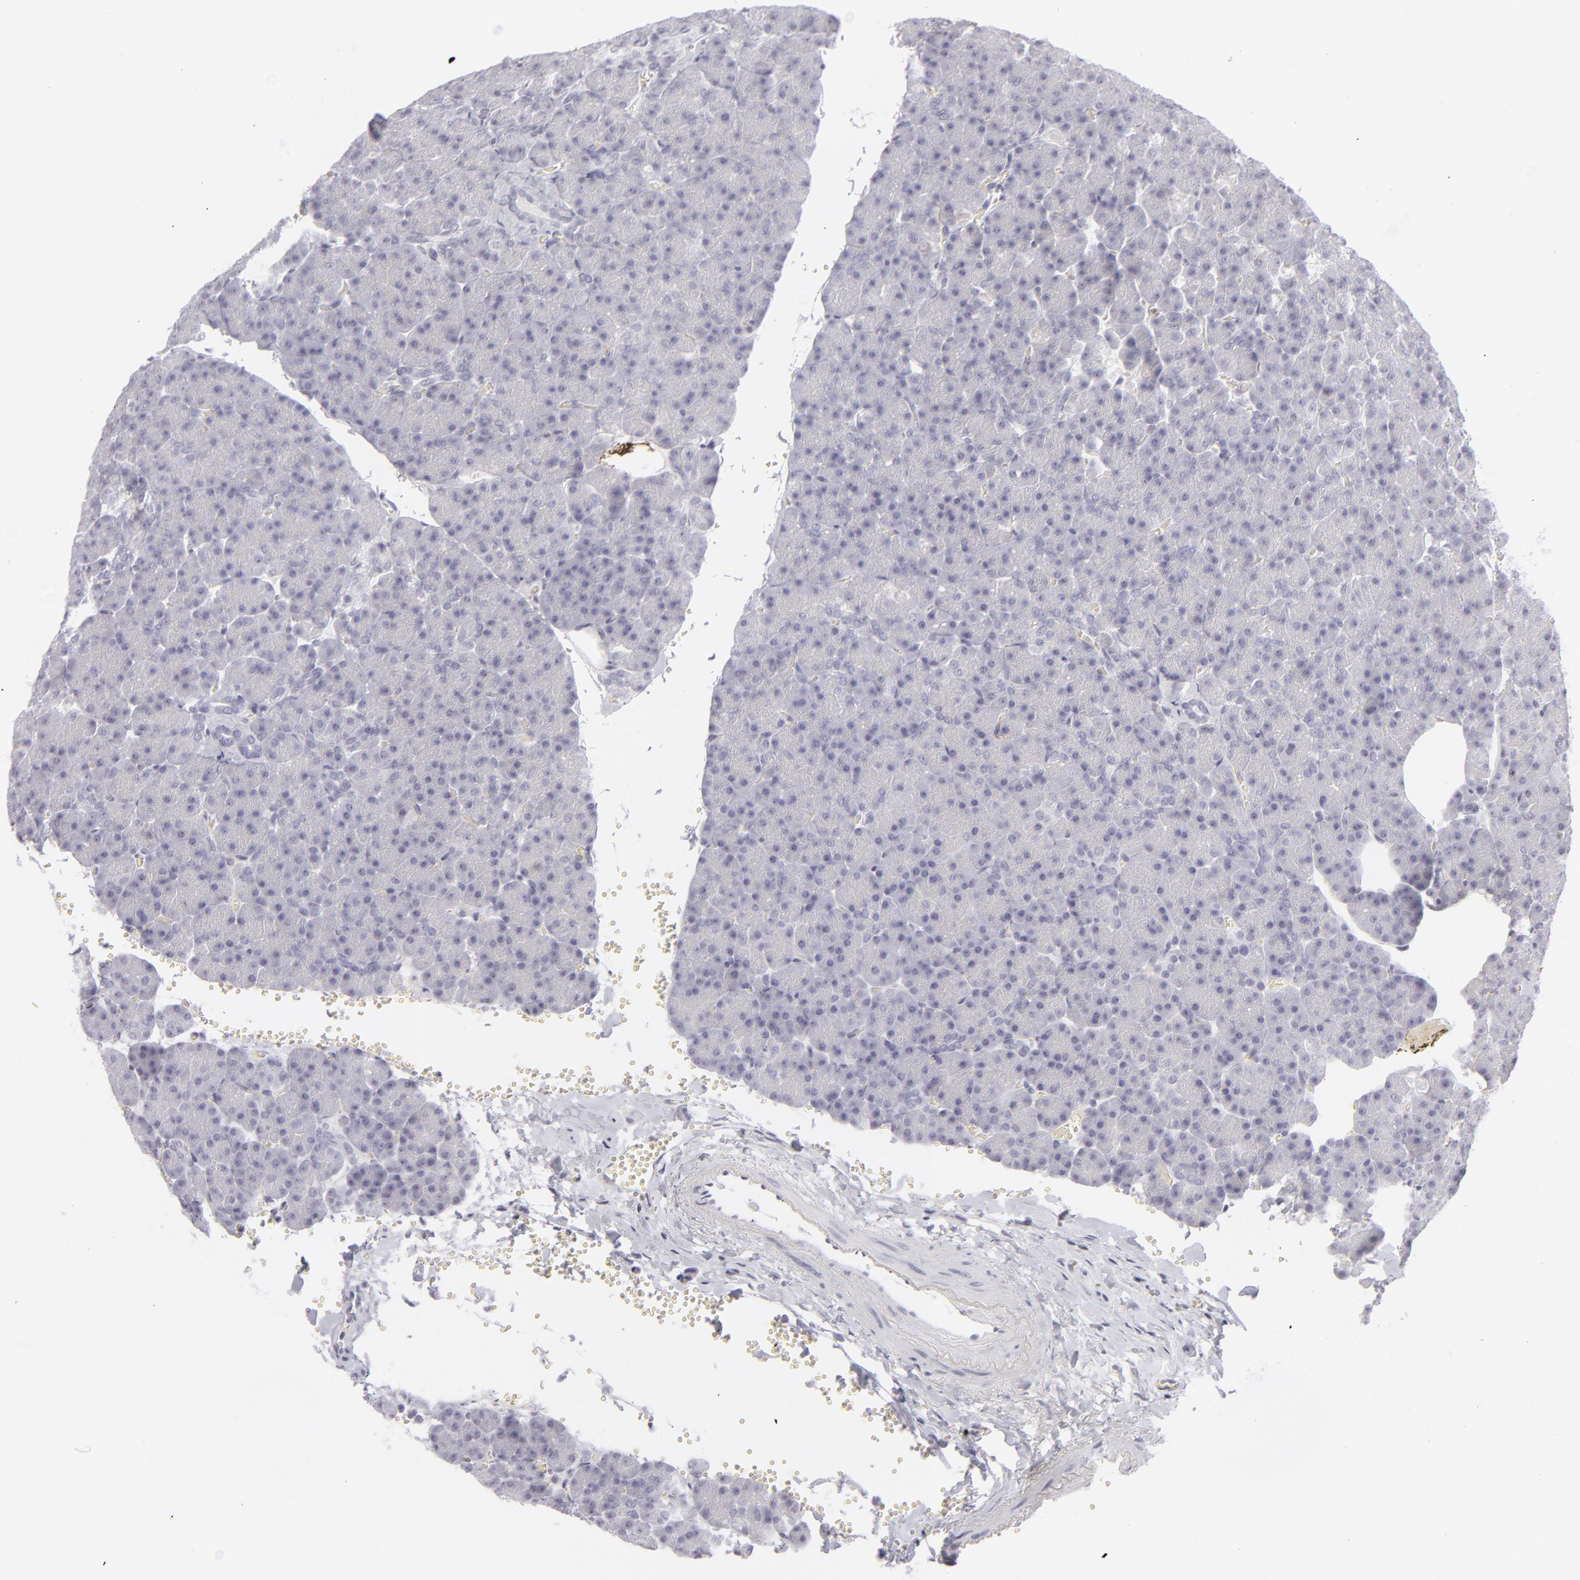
{"staining": {"intensity": "negative", "quantity": "none", "location": "none"}, "tissue": "pancreas", "cell_type": "Exocrine glandular cells", "image_type": "normal", "snomed": [{"axis": "morphology", "description": "Normal tissue, NOS"}, {"axis": "topography", "description": "Pancreas"}], "caption": "Unremarkable pancreas was stained to show a protein in brown. There is no significant expression in exocrine glandular cells.", "gene": "CD7", "patient": {"sex": "female", "age": 35}}